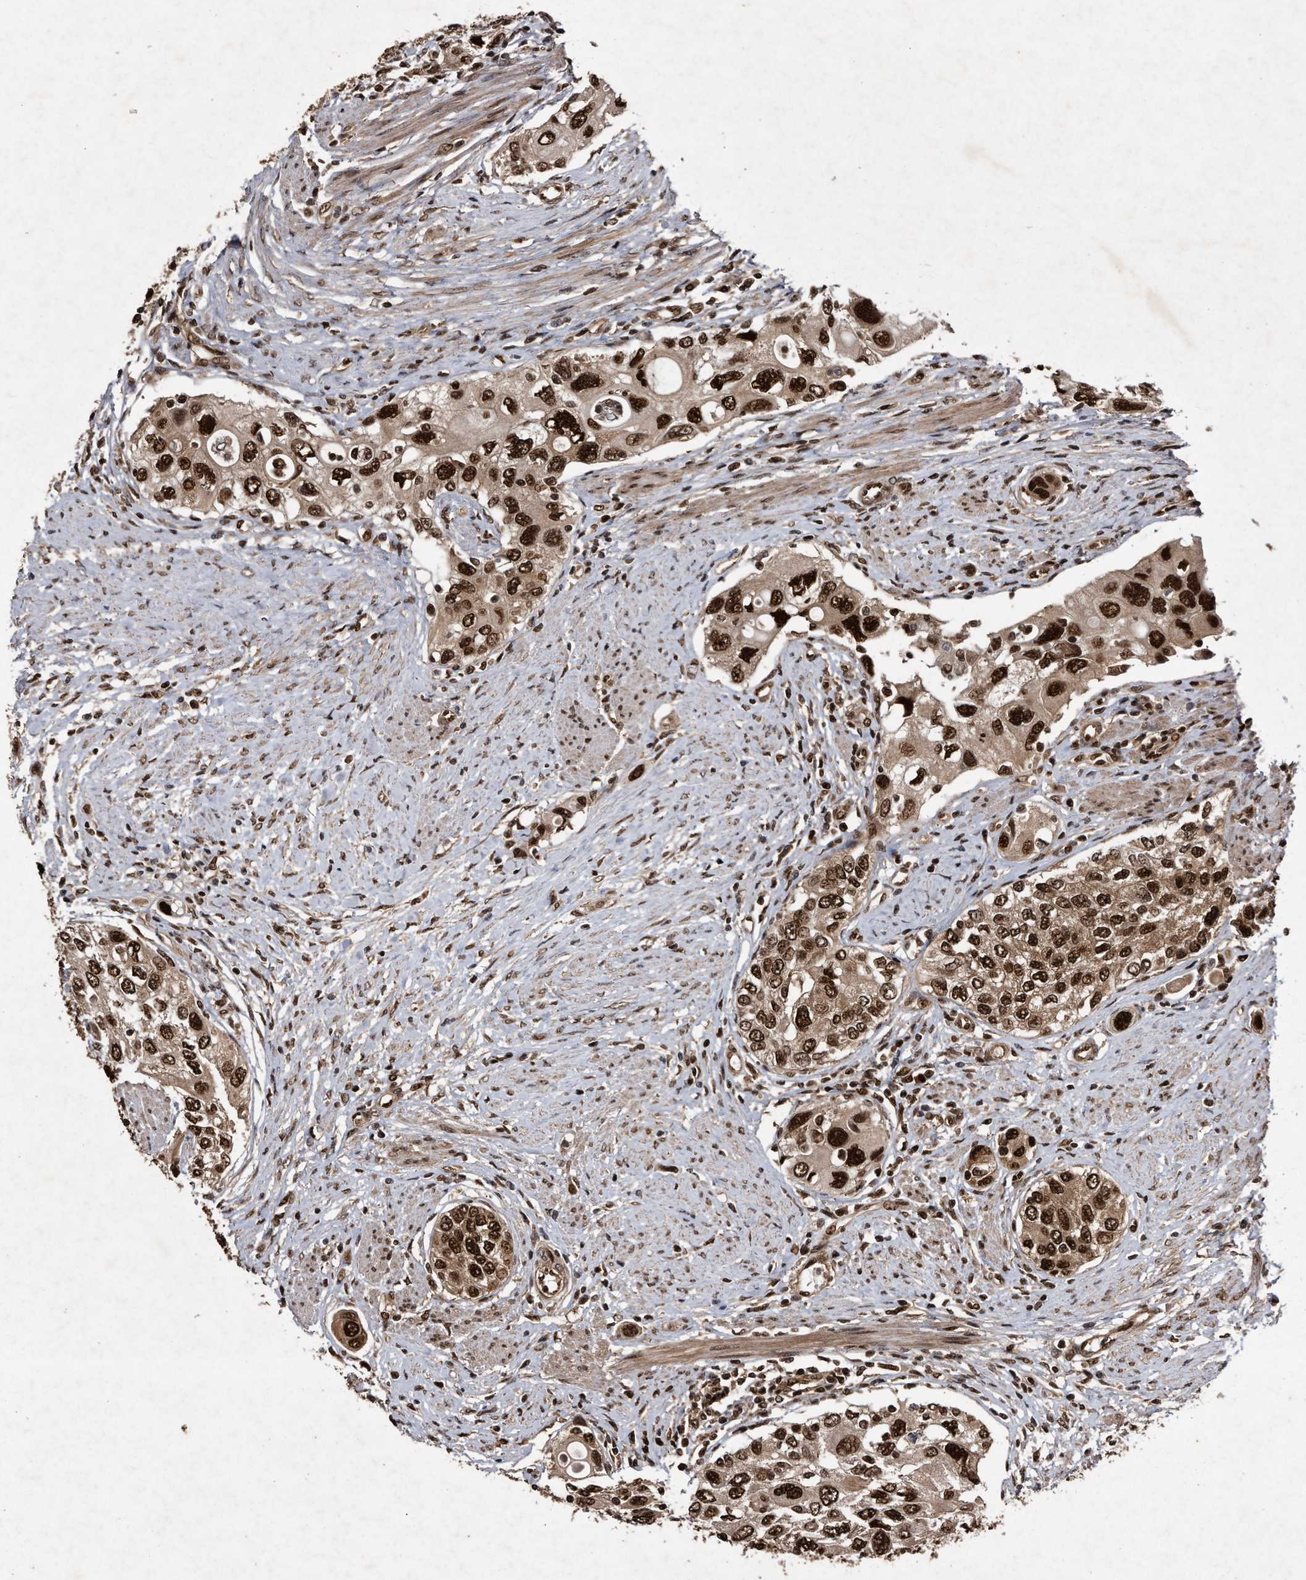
{"staining": {"intensity": "strong", "quantity": ">75%", "location": "nuclear"}, "tissue": "urothelial cancer", "cell_type": "Tumor cells", "image_type": "cancer", "snomed": [{"axis": "morphology", "description": "Urothelial carcinoma, High grade"}, {"axis": "topography", "description": "Urinary bladder"}], "caption": "Tumor cells exhibit high levels of strong nuclear expression in about >75% of cells in high-grade urothelial carcinoma.", "gene": "RAD23B", "patient": {"sex": "female", "age": 56}}